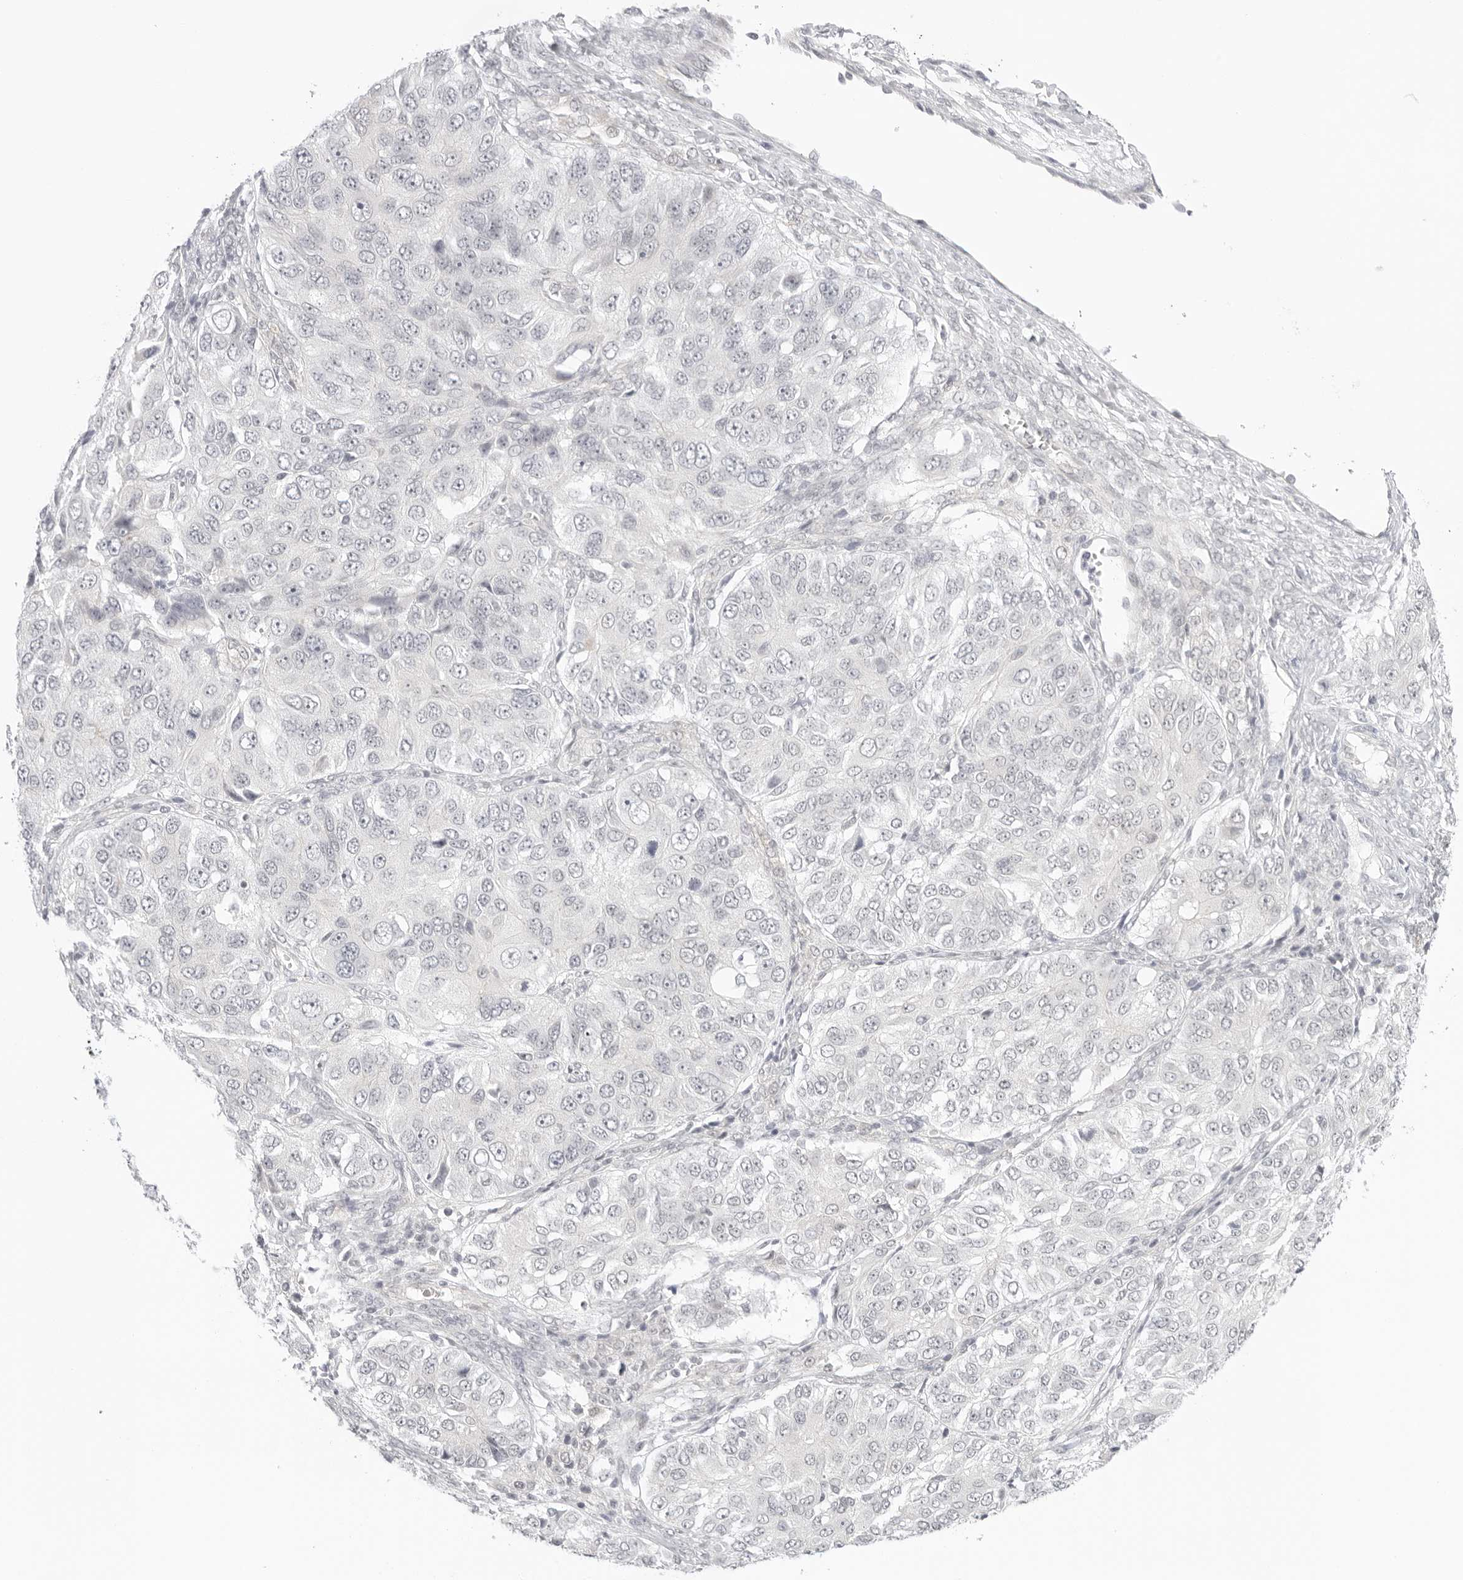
{"staining": {"intensity": "negative", "quantity": "none", "location": "none"}, "tissue": "ovarian cancer", "cell_type": "Tumor cells", "image_type": "cancer", "snomed": [{"axis": "morphology", "description": "Carcinoma, endometroid"}, {"axis": "topography", "description": "Ovary"}], "caption": "A high-resolution histopathology image shows immunohistochemistry (IHC) staining of endometroid carcinoma (ovarian), which reveals no significant expression in tumor cells.", "gene": "MED18", "patient": {"sex": "female", "age": 51}}